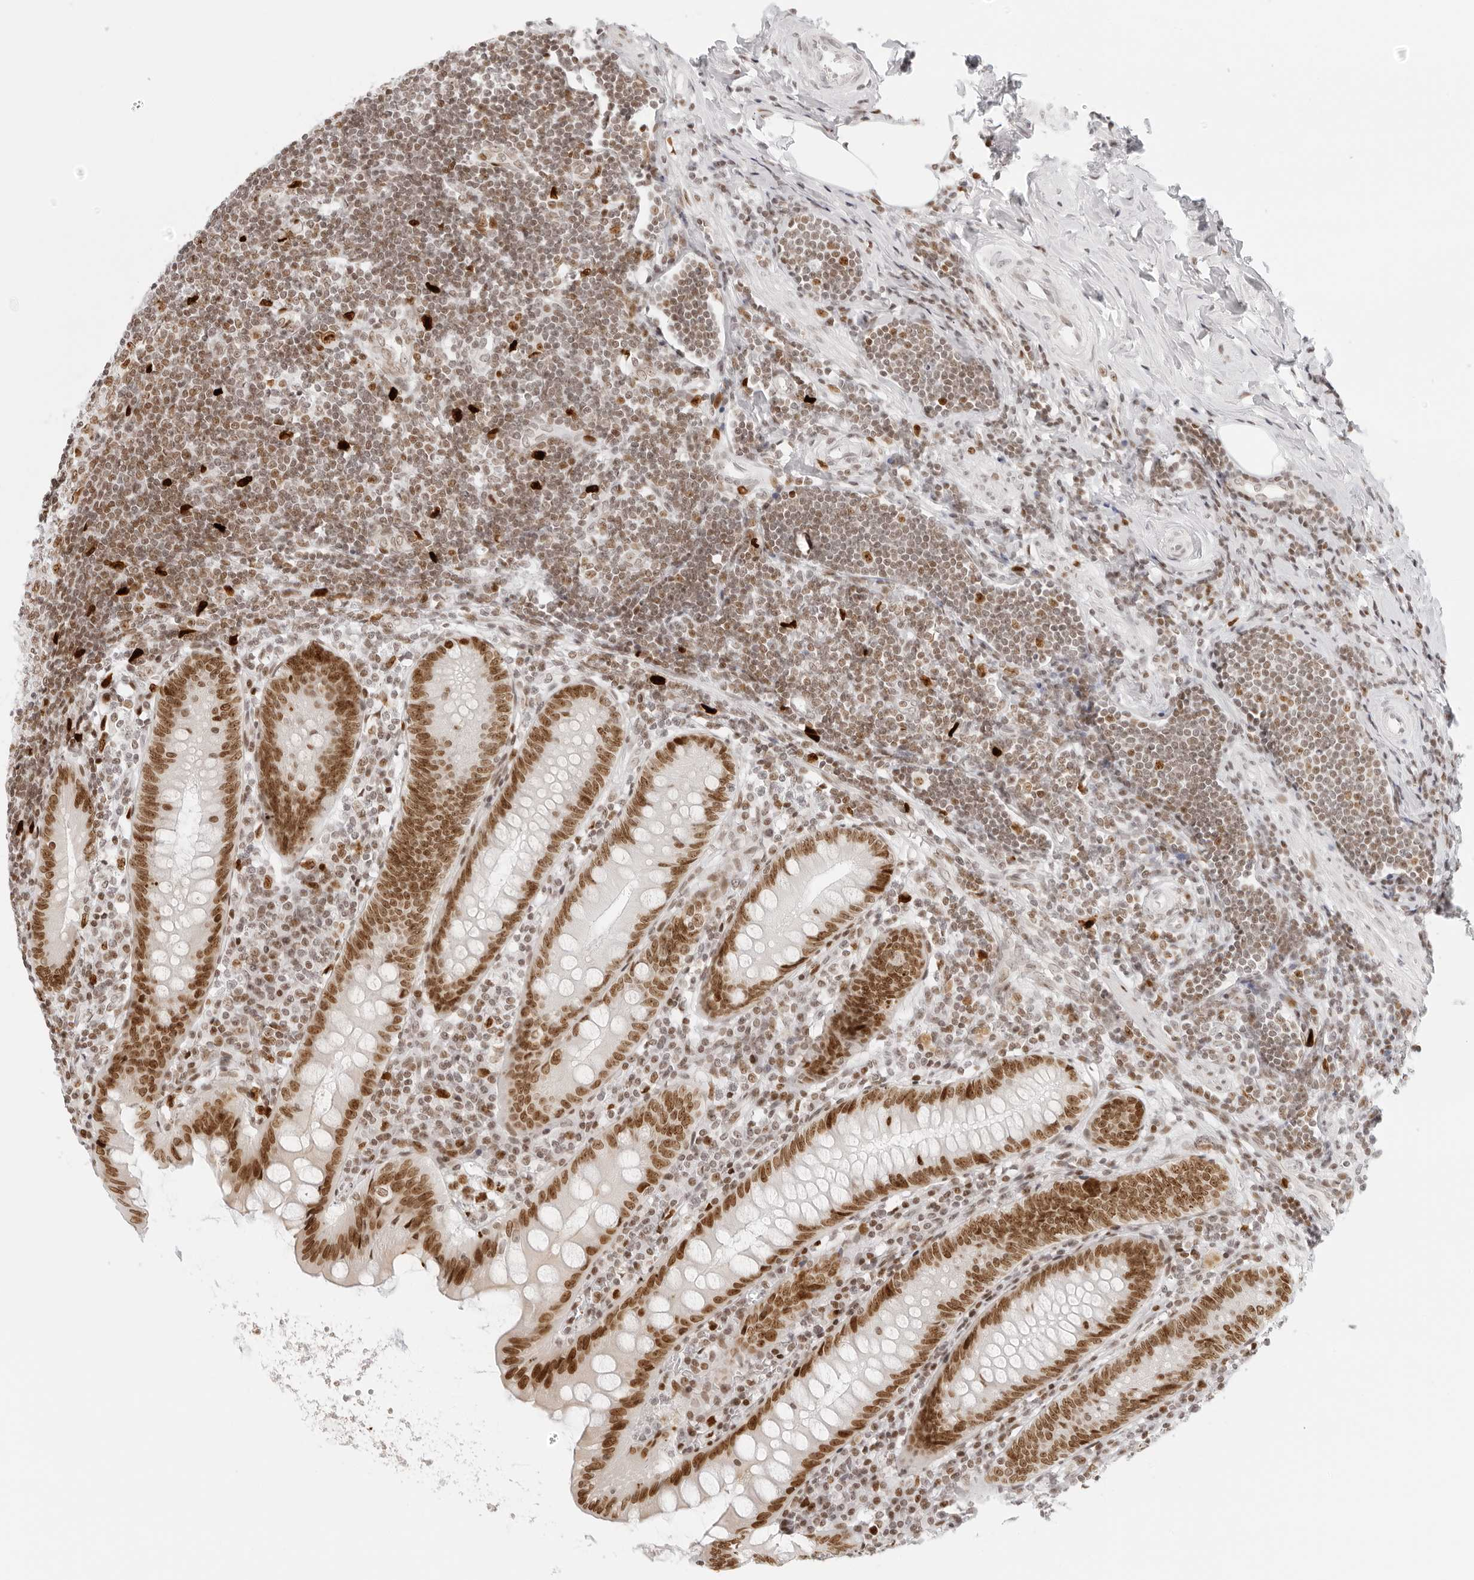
{"staining": {"intensity": "moderate", "quantity": ">75%", "location": "nuclear"}, "tissue": "appendix", "cell_type": "Glandular cells", "image_type": "normal", "snomed": [{"axis": "morphology", "description": "Normal tissue, NOS"}, {"axis": "topography", "description": "Appendix"}], "caption": "Moderate nuclear staining is present in approximately >75% of glandular cells in normal appendix.", "gene": "RCC1", "patient": {"sex": "female", "age": 54}}